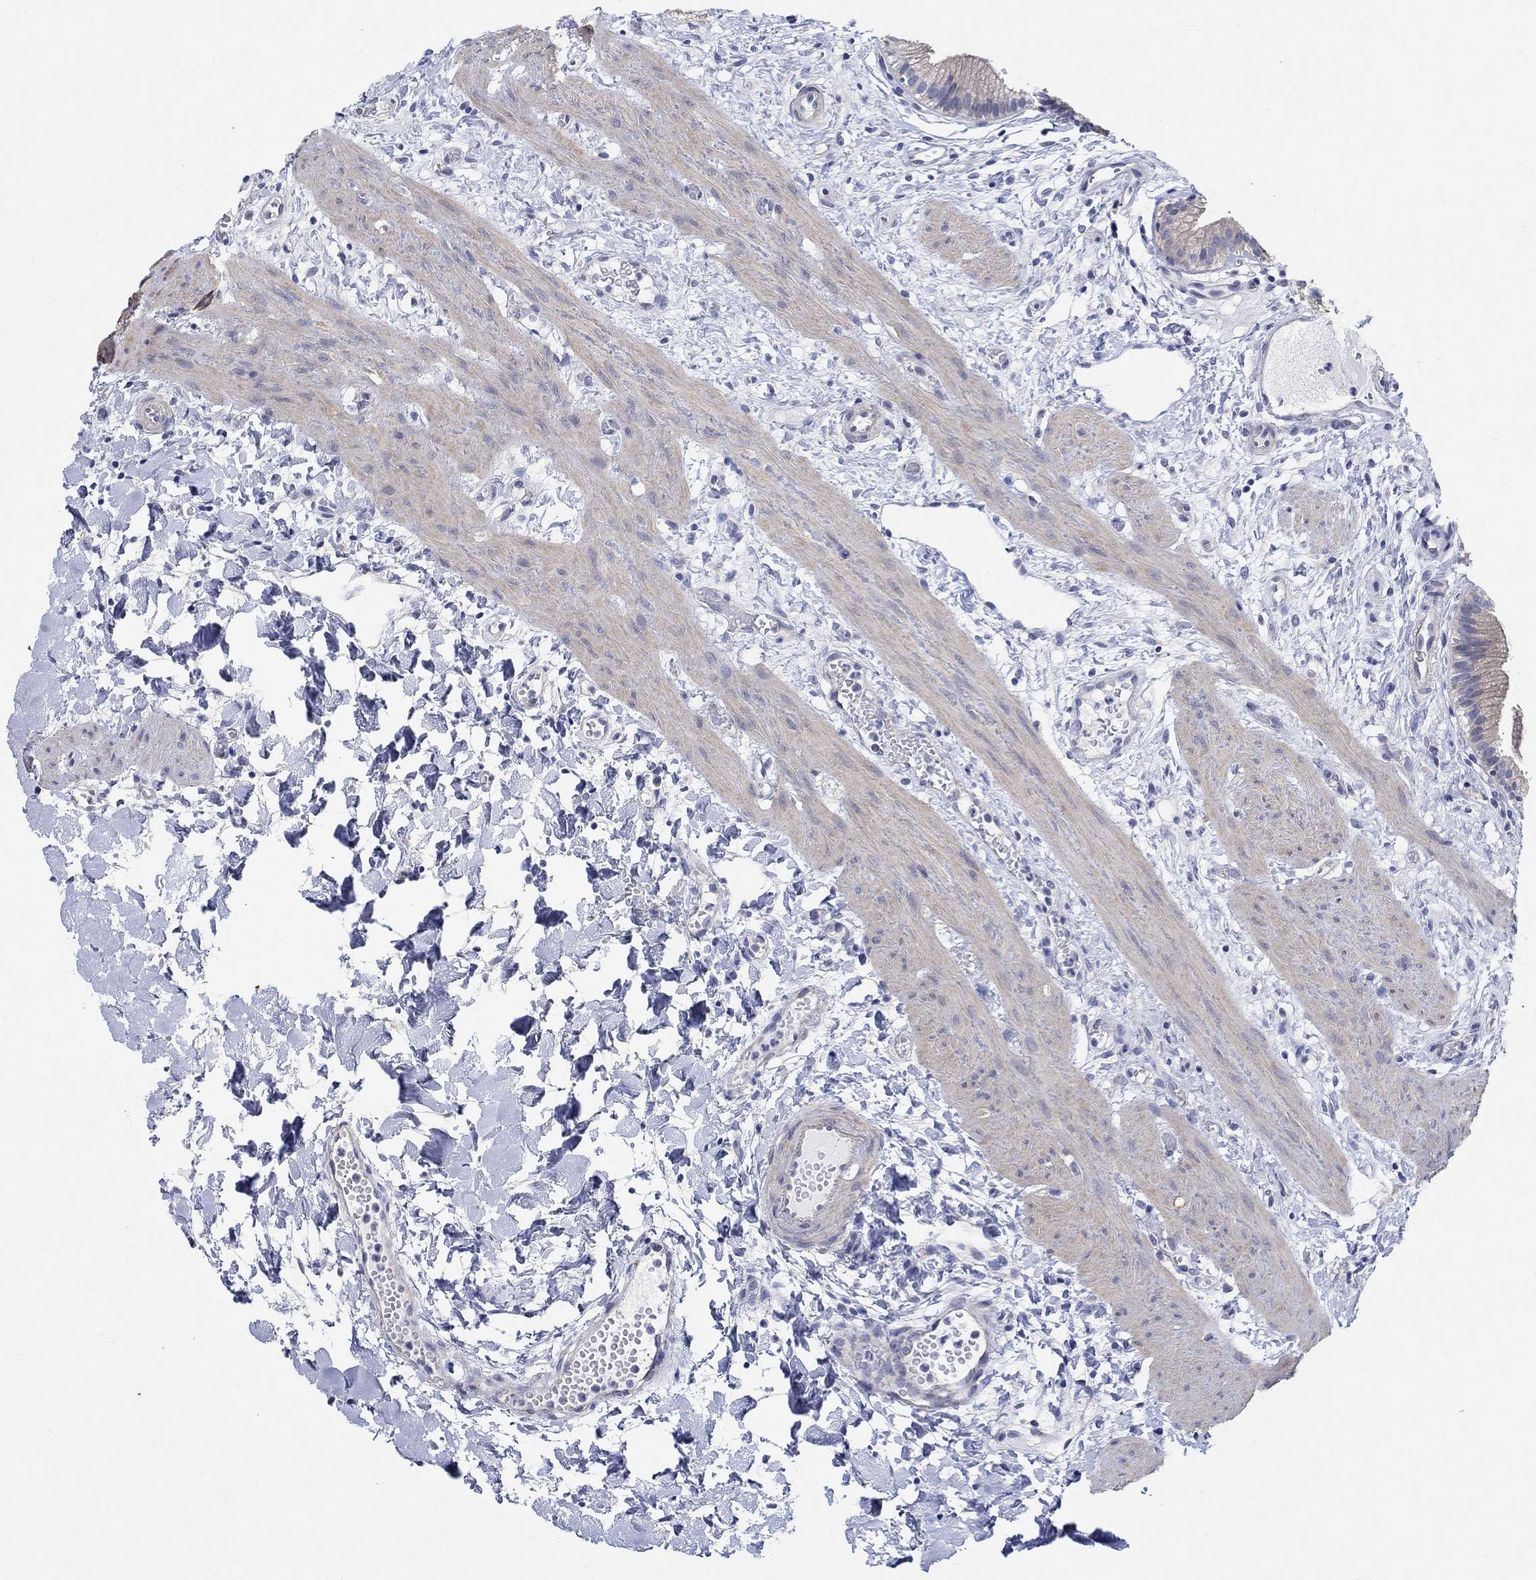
{"staining": {"intensity": "moderate", "quantity": "<25%", "location": "cytoplasmic/membranous"}, "tissue": "gallbladder", "cell_type": "Glandular cells", "image_type": "normal", "snomed": [{"axis": "morphology", "description": "Normal tissue, NOS"}, {"axis": "topography", "description": "Gallbladder"}], "caption": "Moderate cytoplasmic/membranous expression for a protein is appreciated in approximately <25% of glandular cells of normal gallbladder using IHC.", "gene": "KRT222", "patient": {"sex": "female", "age": 24}}